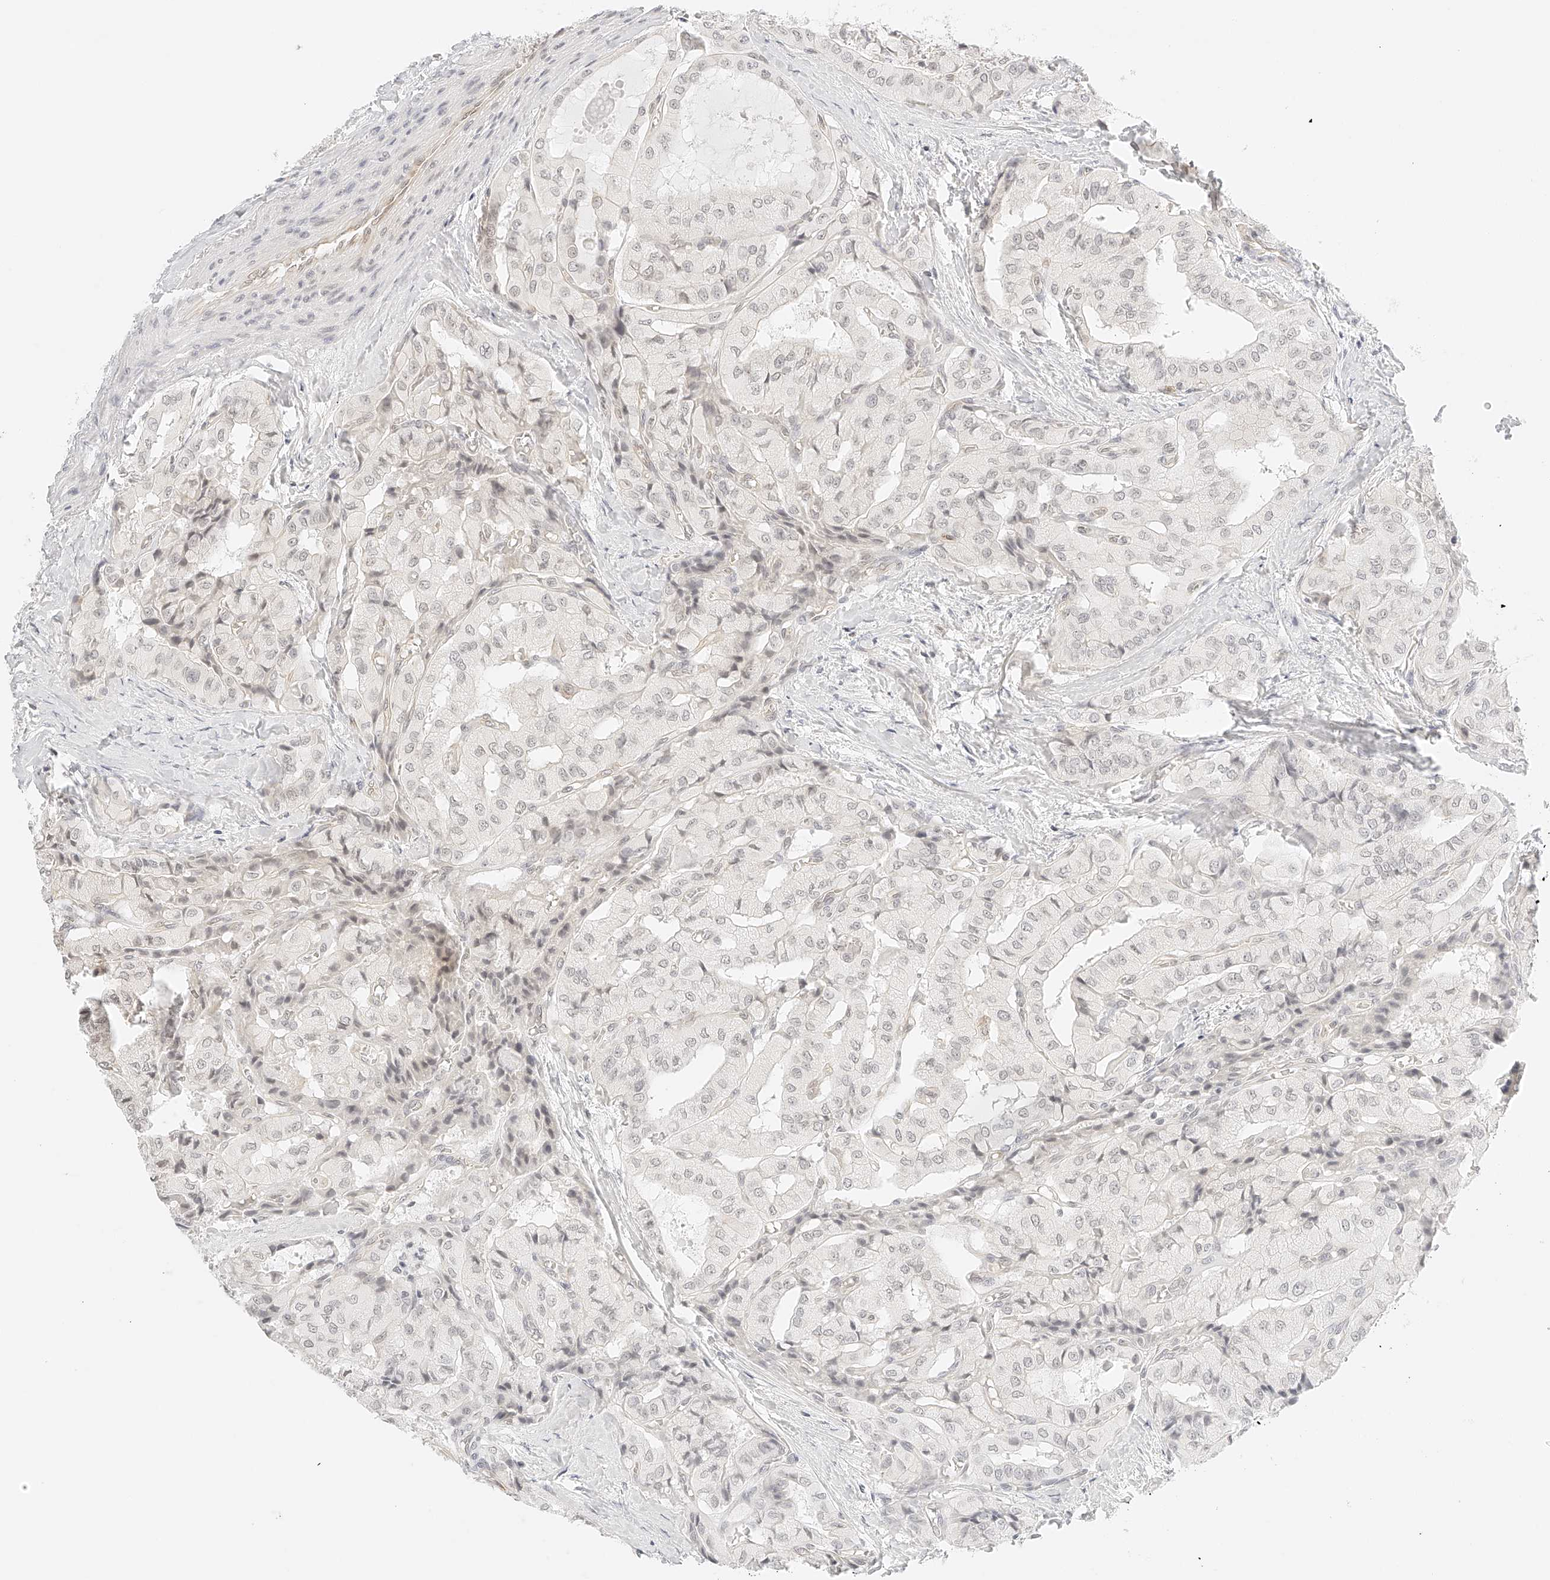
{"staining": {"intensity": "negative", "quantity": "none", "location": "none"}, "tissue": "thyroid cancer", "cell_type": "Tumor cells", "image_type": "cancer", "snomed": [{"axis": "morphology", "description": "Papillary adenocarcinoma, NOS"}, {"axis": "topography", "description": "Thyroid gland"}], "caption": "DAB immunohistochemical staining of human papillary adenocarcinoma (thyroid) reveals no significant expression in tumor cells.", "gene": "ZFP69", "patient": {"sex": "female", "age": 59}}